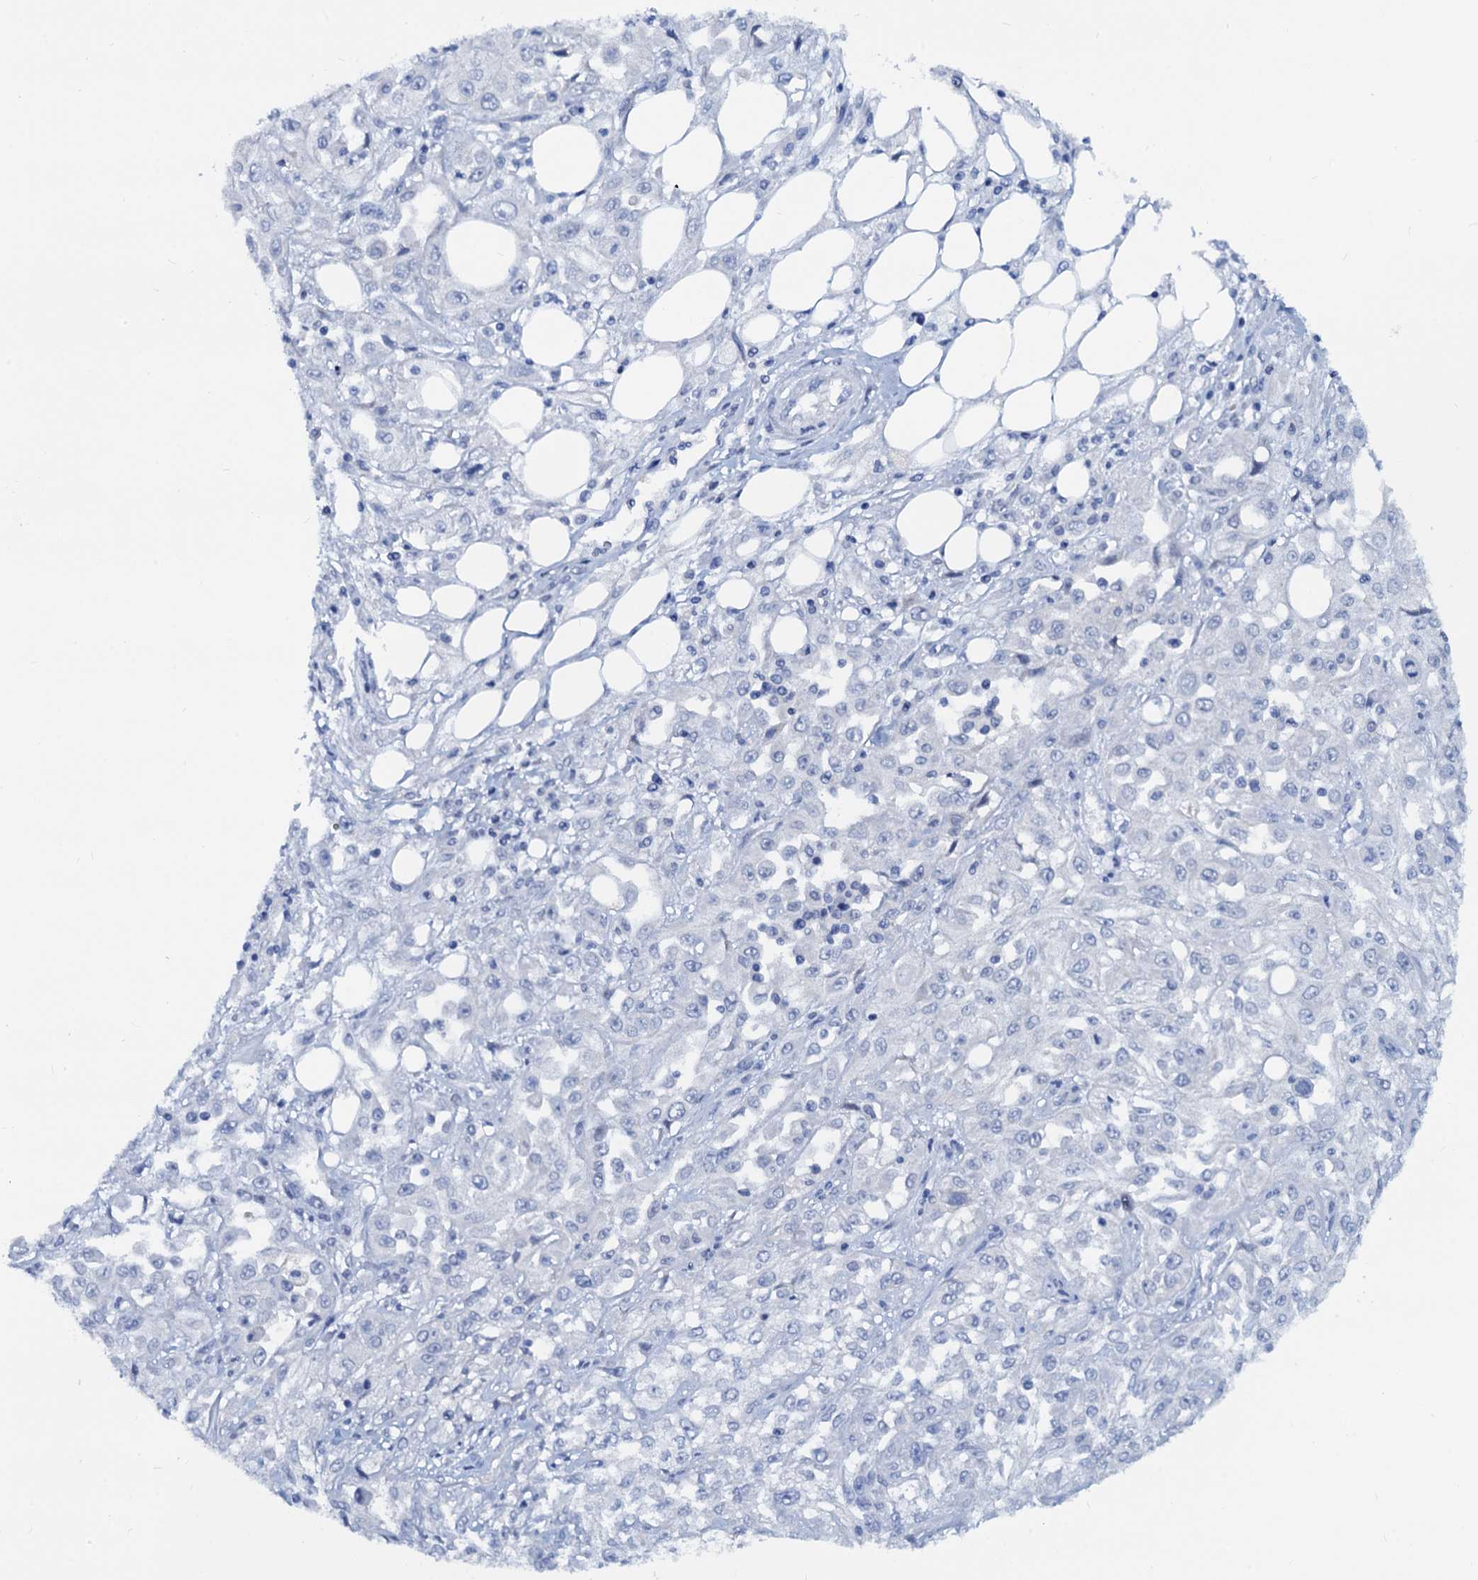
{"staining": {"intensity": "negative", "quantity": "none", "location": "none"}, "tissue": "skin cancer", "cell_type": "Tumor cells", "image_type": "cancer", "snomed": [{"axis": "morphology", "description": "Squamous cell carcinoma, NOS"}, {"axis": "morphology", "description": "Squamous cell carcinoma, metastatic, NOS"}, {"axis": "topography", "description": "Skin"}, {"axis": "topography", "description": "Lymph node"}], "caption": "Tumor cells show no significant expression in skin cancer. (DAB immunohistochemistry (IHC) with hematoxylin counter stain).", "gene": "PTGES3", "patient": {"sex": "male", "age": 75}}